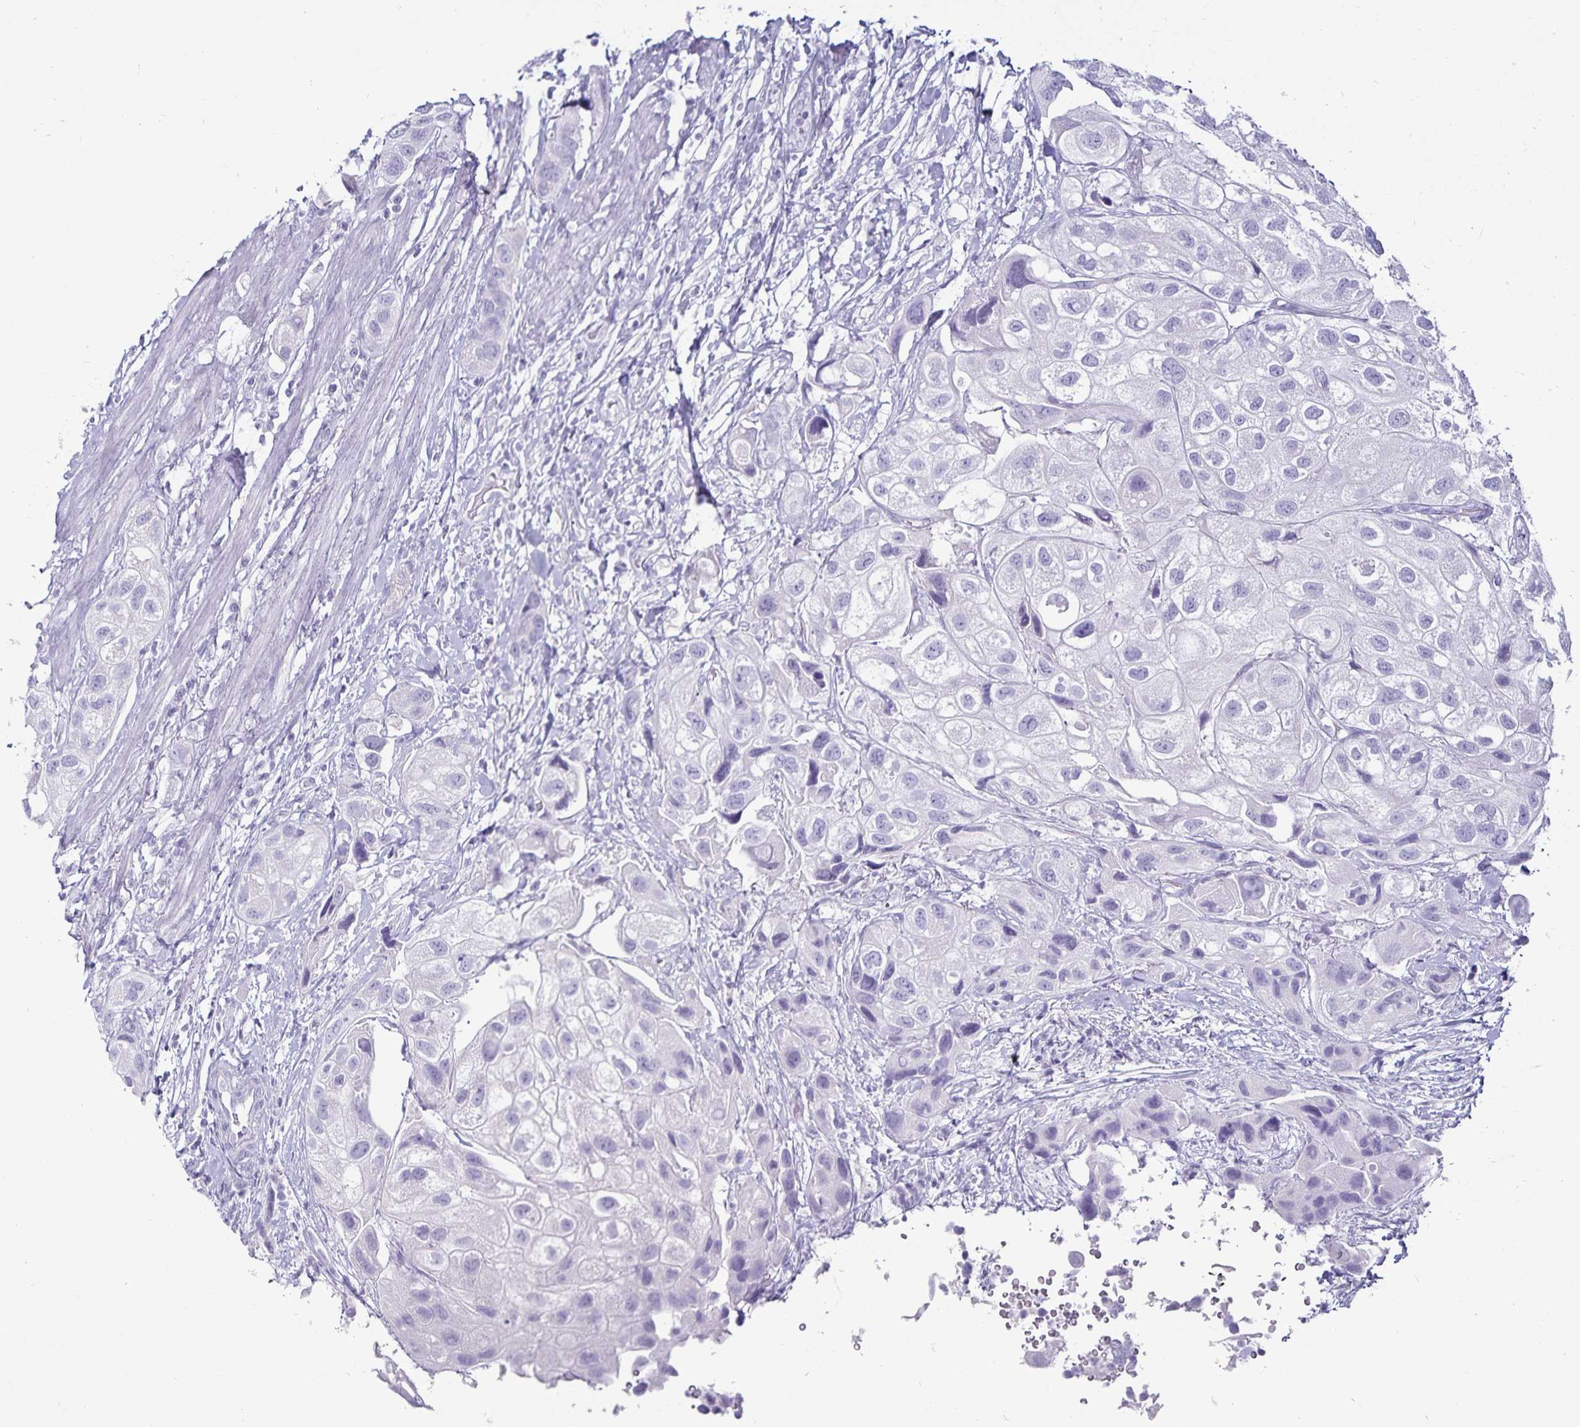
{"staining": {"intensity": "negative", "quantity": "none", "location": "none"}, "tissue": "urothelial cancer", "cell_type": "Tumor cells", "image_type": "cancer", "snomed": [{"axis": "morphology", "description": "Urothelial carcinoma, High grade"}, {"axis": "topography", "description": "Urinary bladder"}], "caption": "An immunohistochemistry micrograph of high-grade urothelial carcinoma is shown. There is no staining in tumor cells of high-grade urothelial carcinoma.", "gene": "DEFA6", "patient": {"sex": "female", "age": 64}}